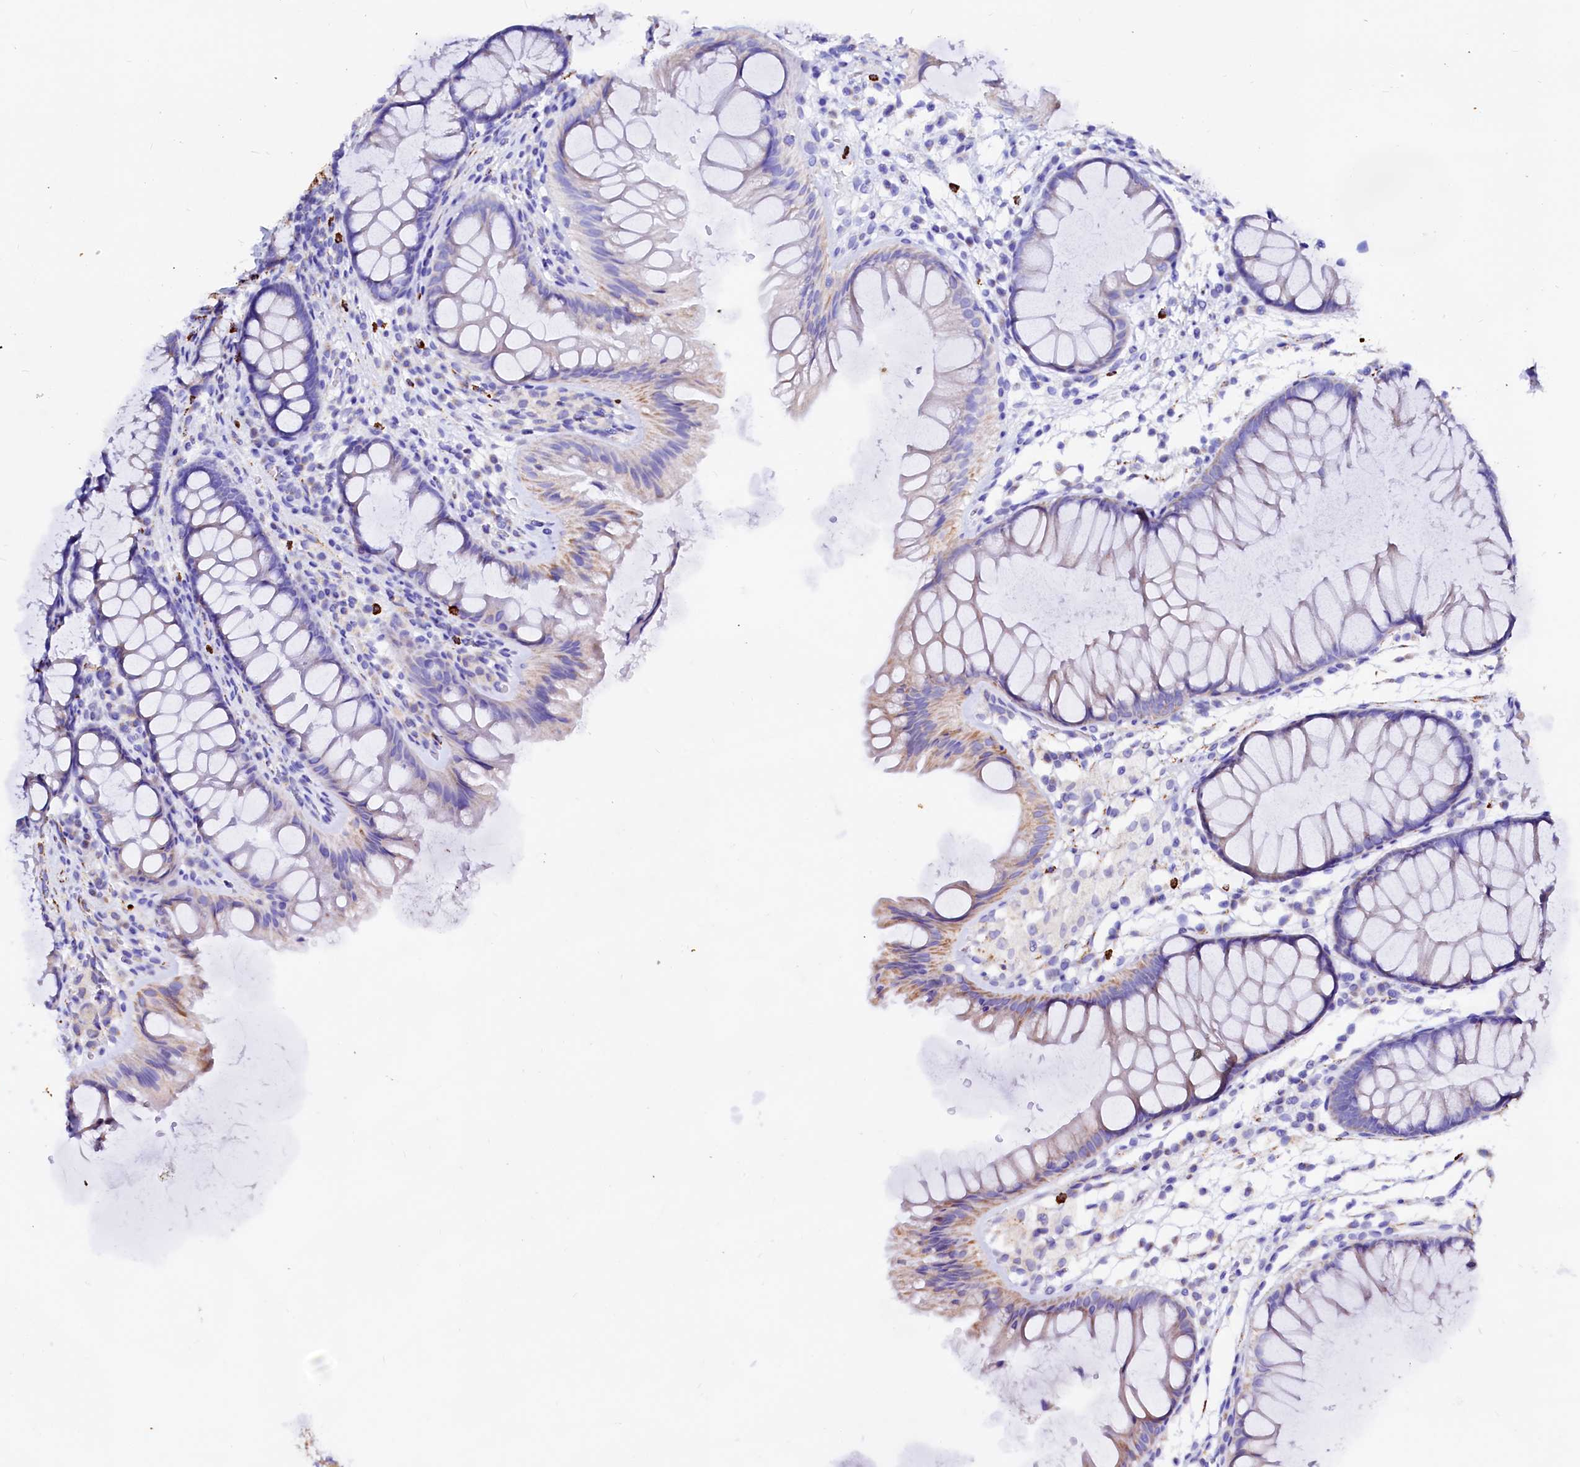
{"staining": {"intensity": "negative", "quantity": "none", "location": "none"}, "tissue": "colon", "cell_type": "Endothelial cells", "image_type": "normal", "snomed": [{"axis": "morphology", "description": "Normal tissue, NOS"}, {"axis": "topography", "description": "Colon"}], "caption": "The histopathology image shows no significant staining in endothelial cells of colon.", "gene": "MAOB", "patient": {"sex": "female", "age": 62}}